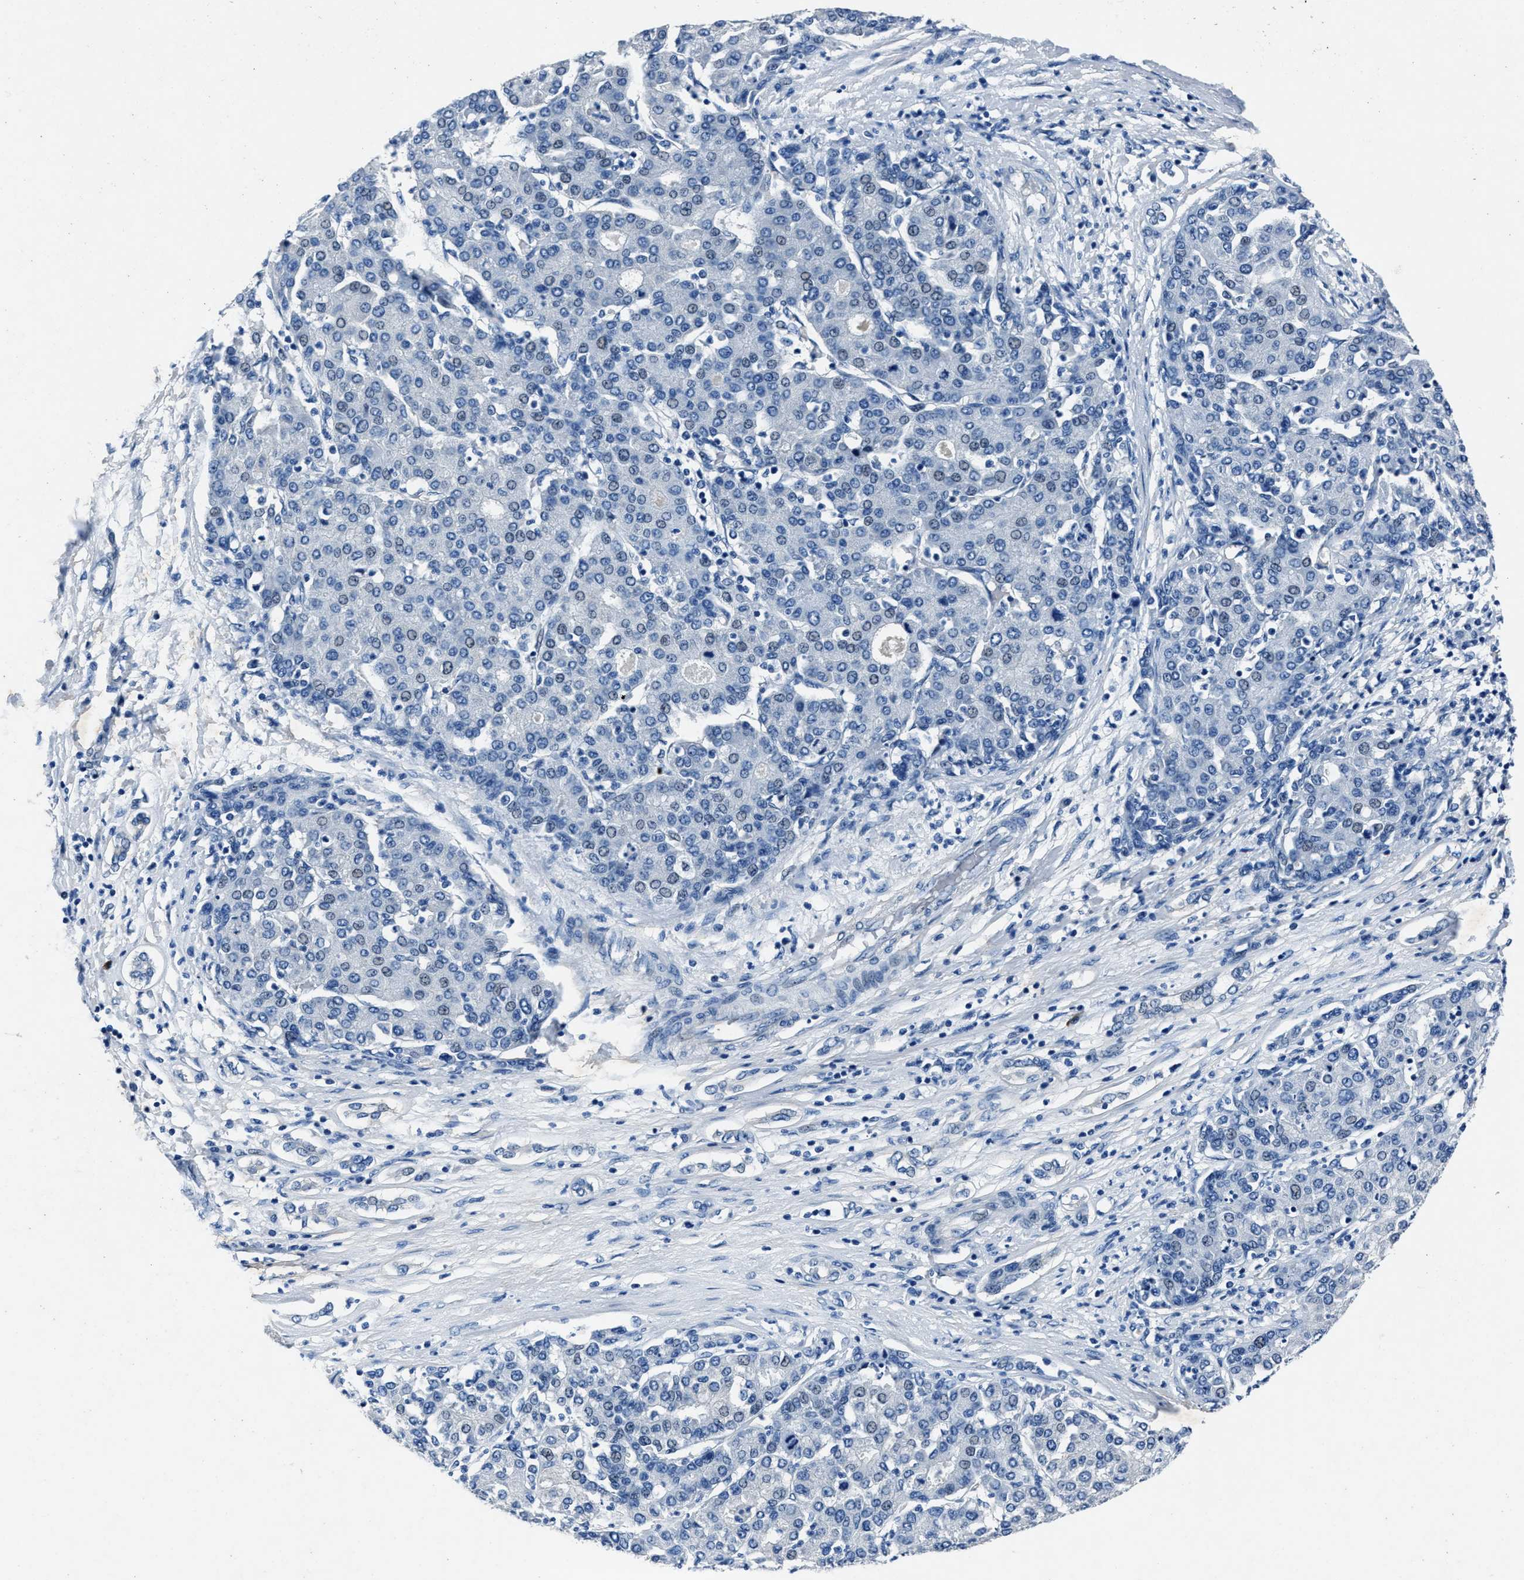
{"staining": {"intensity": "negative", "quantity": "none", "location": "none"}, "tissue": "liver cancer", "cell_type": "Tumor cells", "image_type": "cancer", "snomed": [{"axis": "morphology", "description": "Carcinoma, Hepatocellular, NOS"}, {"axis": "topography", "description": "Liver"}], "caption": "The histopathology image reveals no staining of tumor cells in liver cancer.", "gene": "NACAD", "patient": {"sex": "male", "age": 65}}